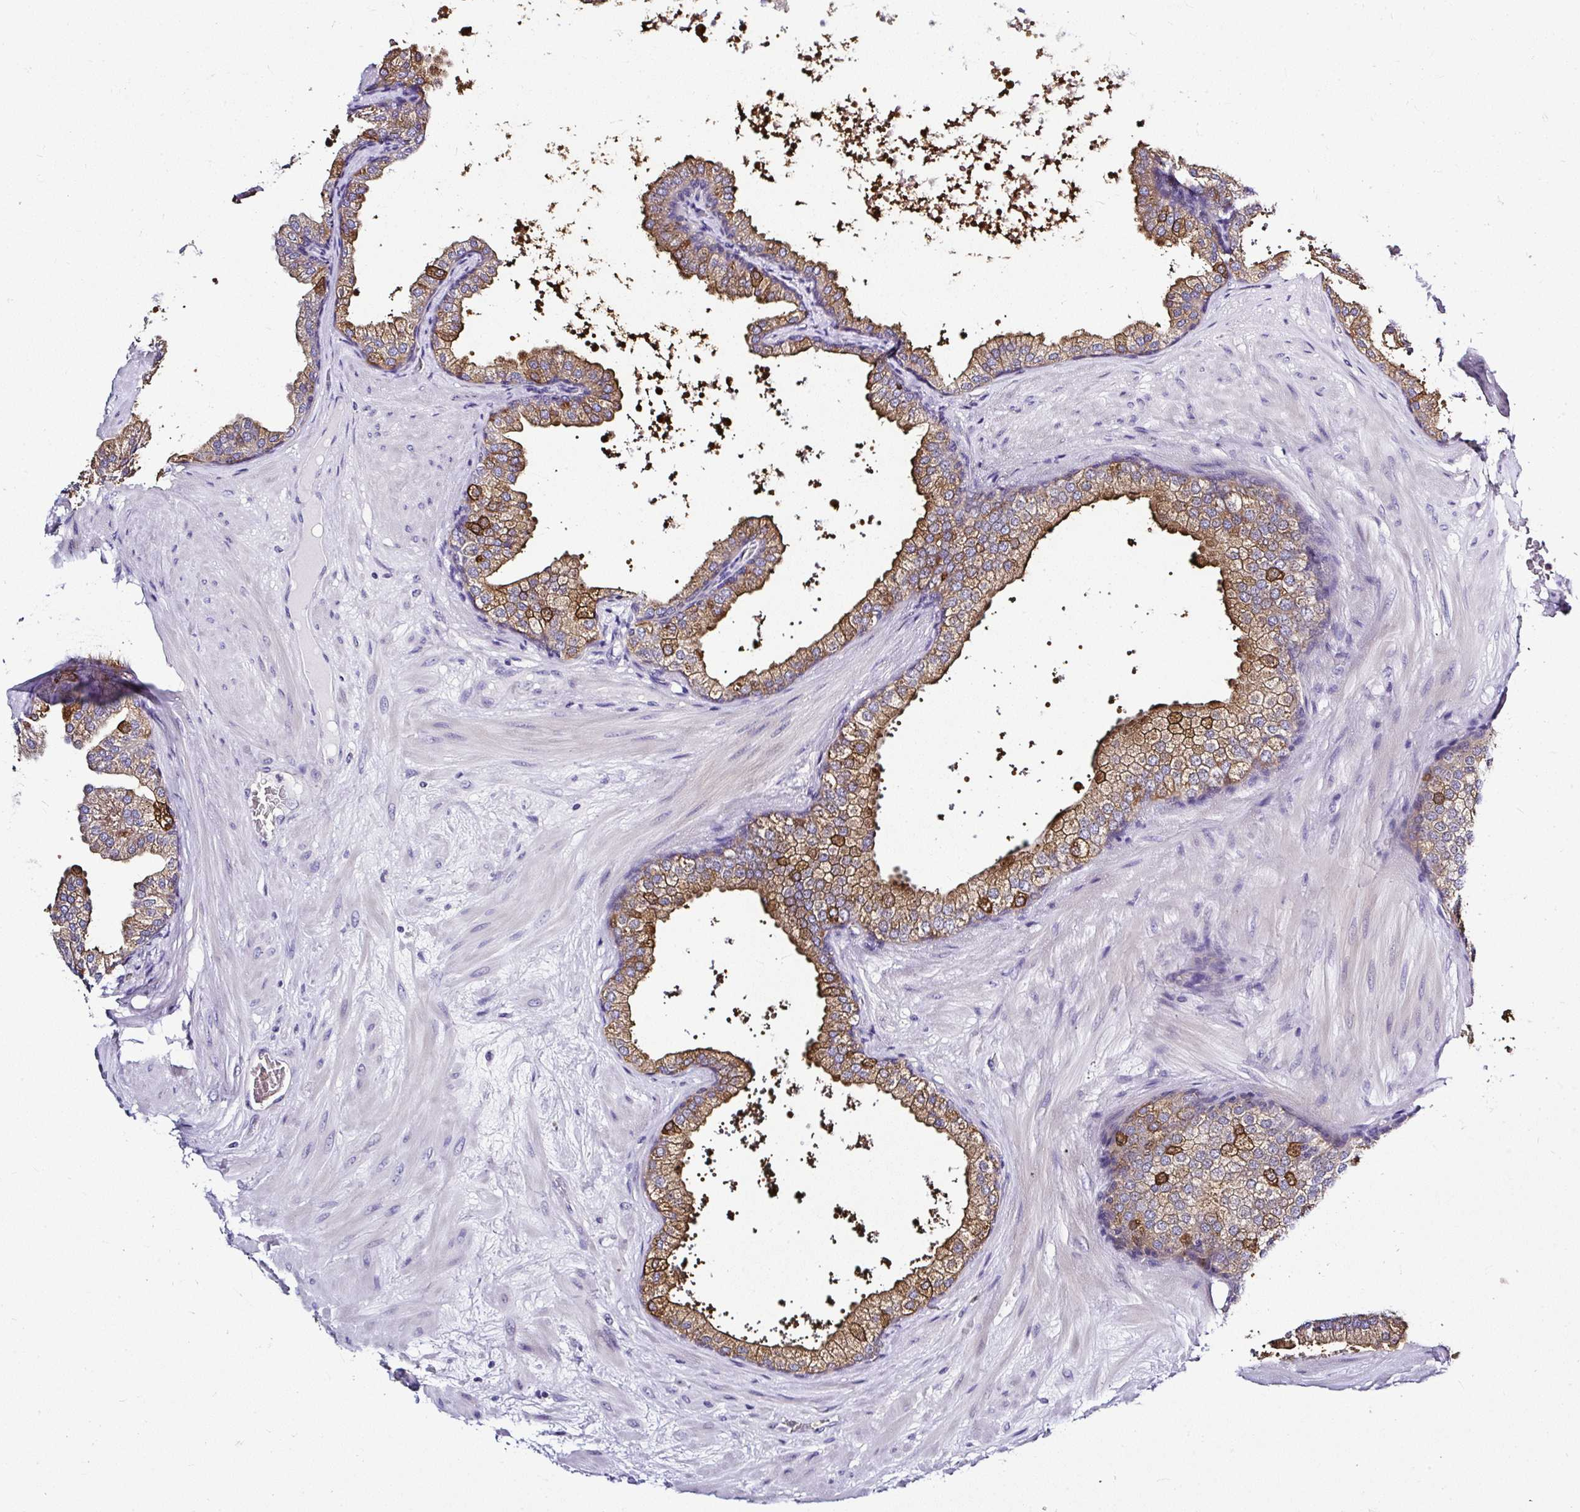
{"staining": {"intensity": "moderate", "quantity": ">75%", "location": "cytoplasmic/membranous"}, "tissue": "prostate", "cell_type": "Glandular cells", "image_type": "normal", "snomed": [{"axis": "morphology", "description": "Normal tissue, NOS"}, {"axis": "topography", "description": "Prostate"}], "caption": "Benign prostate demonstrates moderate cytoplasmic/membranous staining in about >75% of glandular cells, visualized by immunohistochemistry.", "gene": "DEPDC5", "patient": {"sex": "male", "age": 37}}